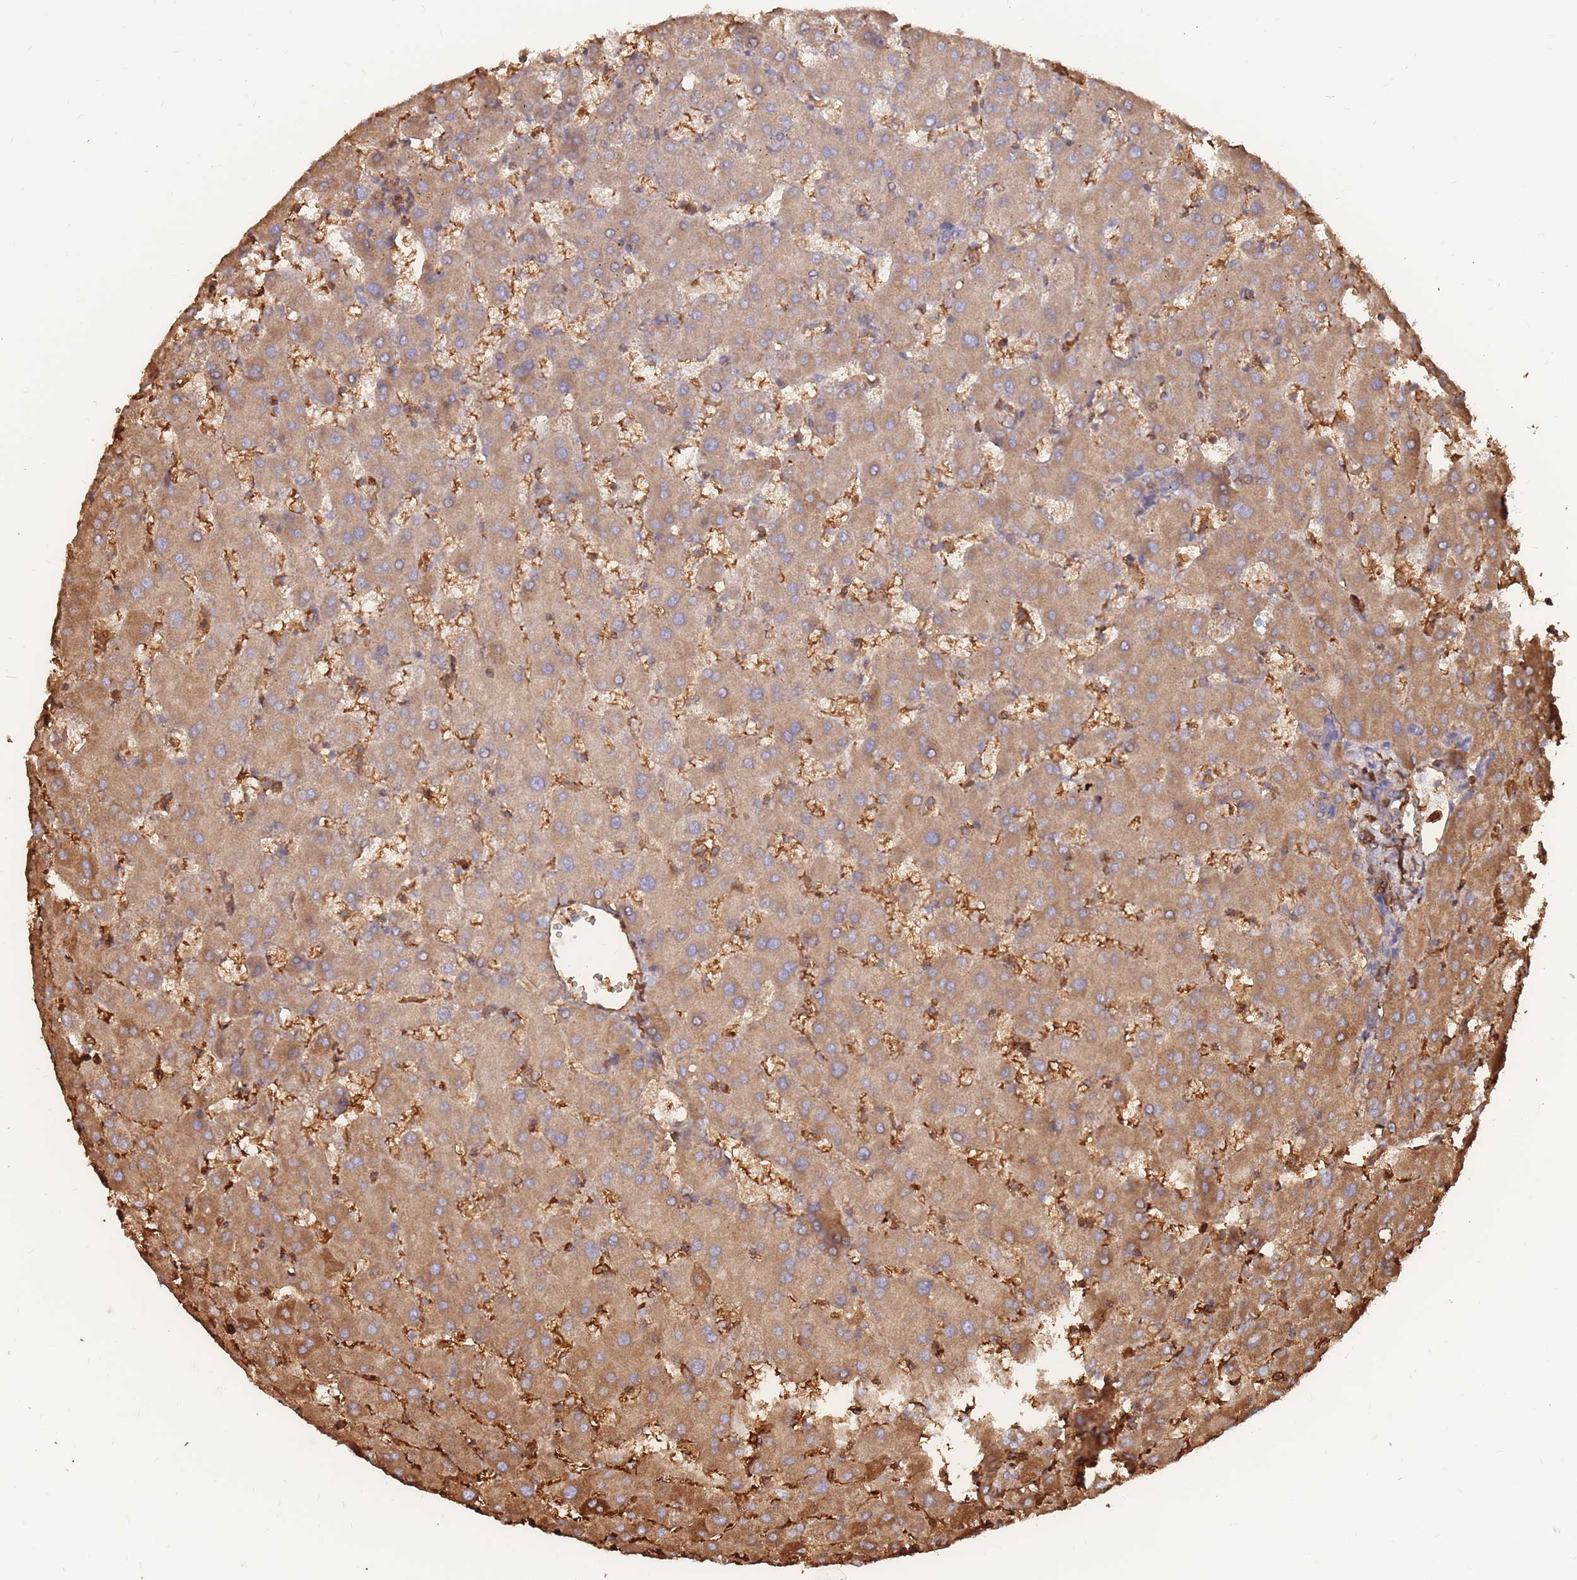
{"staining": {"intensity": "moderate", "quantity": "25%-75%", "location": "cytoplasmic/membranous"}, "tissue": "liver", "cell_type": "Cholangiocytes", "image_type": "normal", "snomed": [{"axis": "morphology", "description": "Normal tissue, NOS"}, {"axis": "topography", "description": "Liver"}], "caption": "IHC image of unremarkable human liver stained for a protein (brown), which displays medium levels of moderate cytoplasmic/membranous positivity in about 25%-75% of cholangiocytes.", "gene": "ATP10D", "patient": {"sex": "female", "age": 63}}